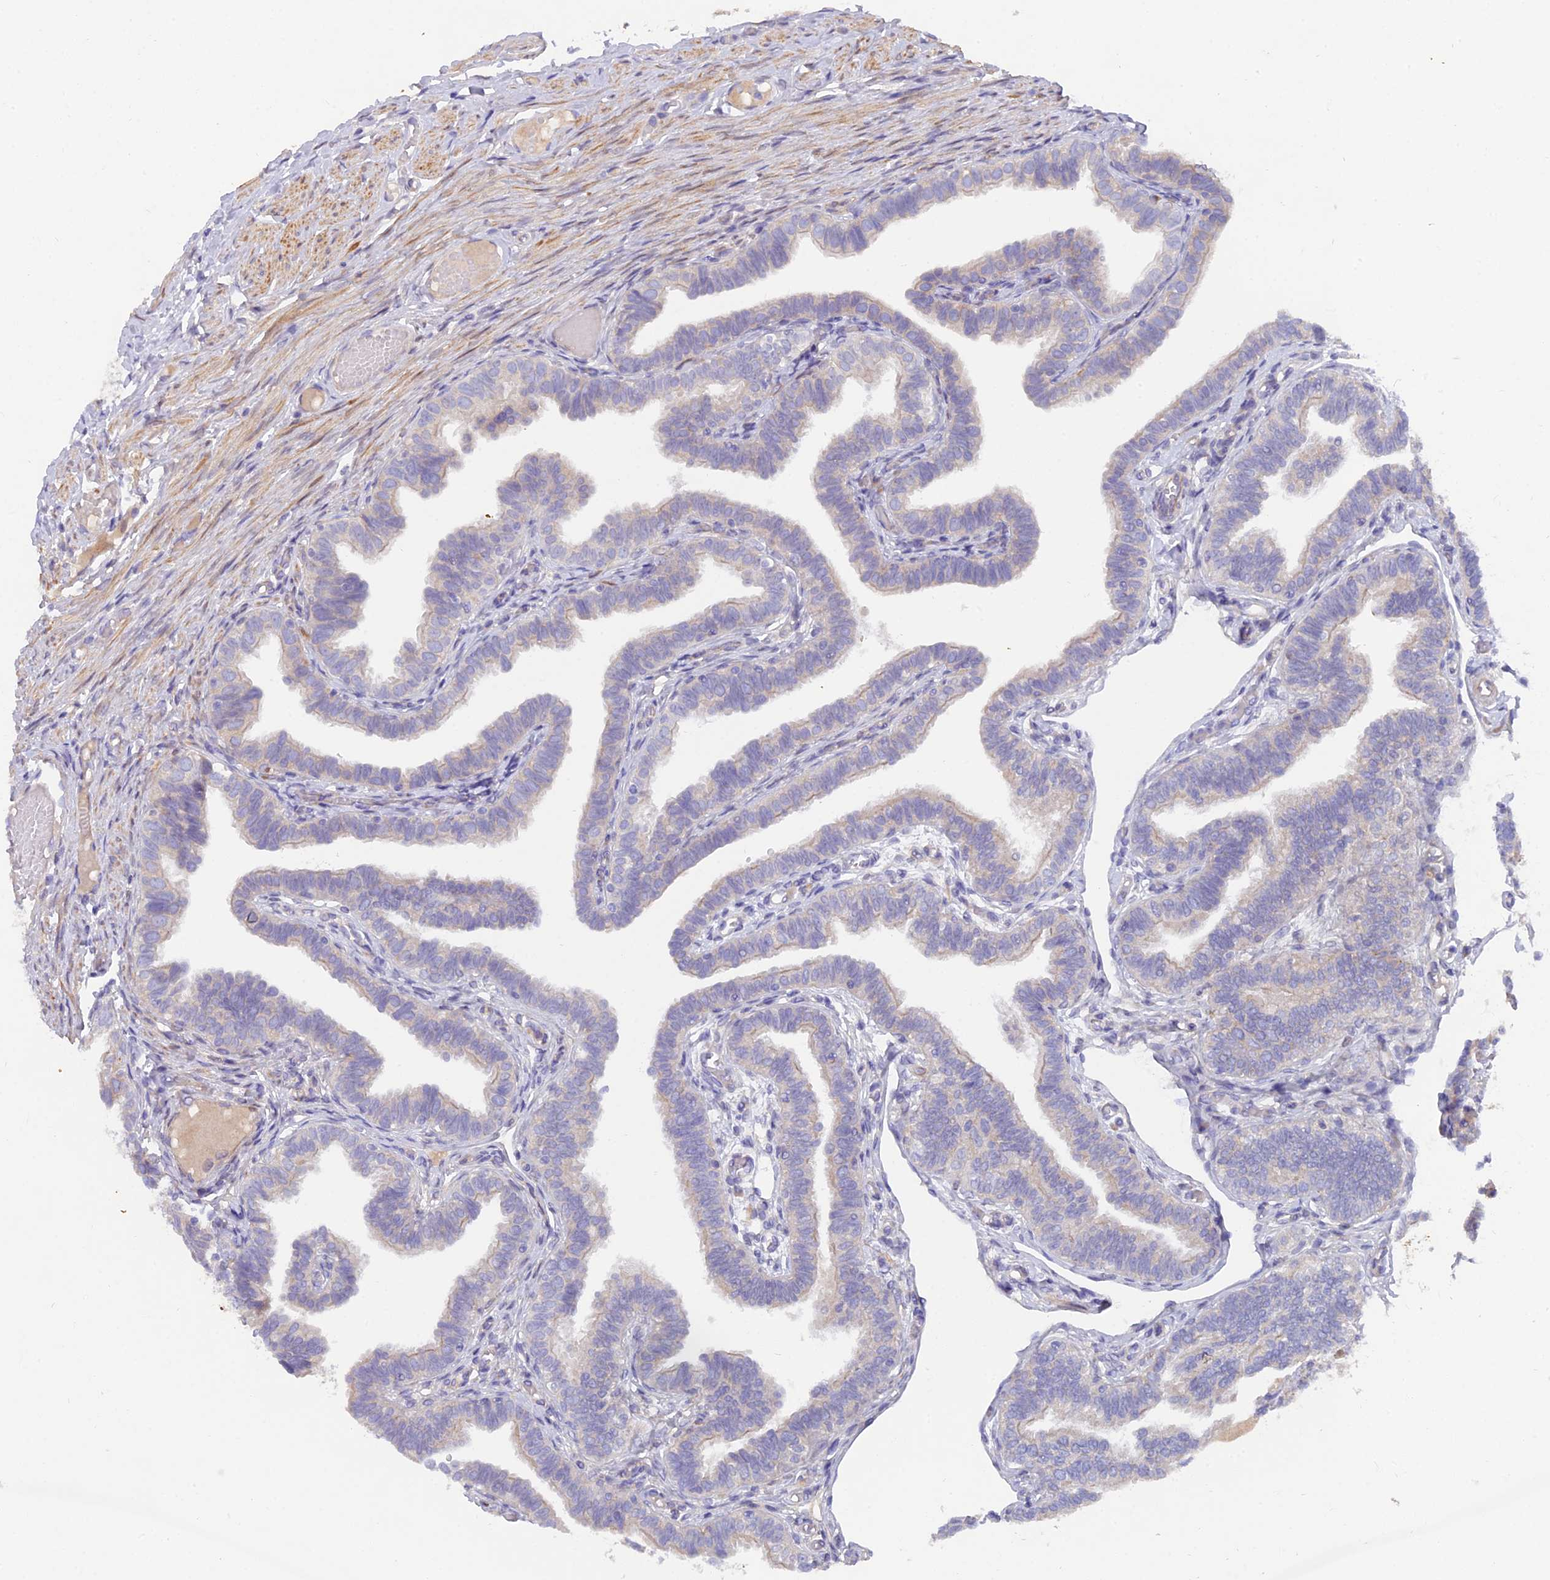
{"staining": {"intensity": "weak", "quantity": "<25%", "location": "cytoplasmic/membranous"}, "tissue": "fallopian tube", "cell_type": "Glandular cells", "image_type": "normal", "snomed": [{"axis": "morphology", "description": "Normal tissue, NOS"}, {"axis": "topography", "description": "Fallopian tube"}], "caption": "Protein analysis of benign fallopian tube demonstrates no significant staining in glandular cells. The staining is performed using DAB brown chromogen with nuclei counter-stained in using hematoxylin.", "gene": "FAM168B", "patient": {"sex": "female", "age": 39}}